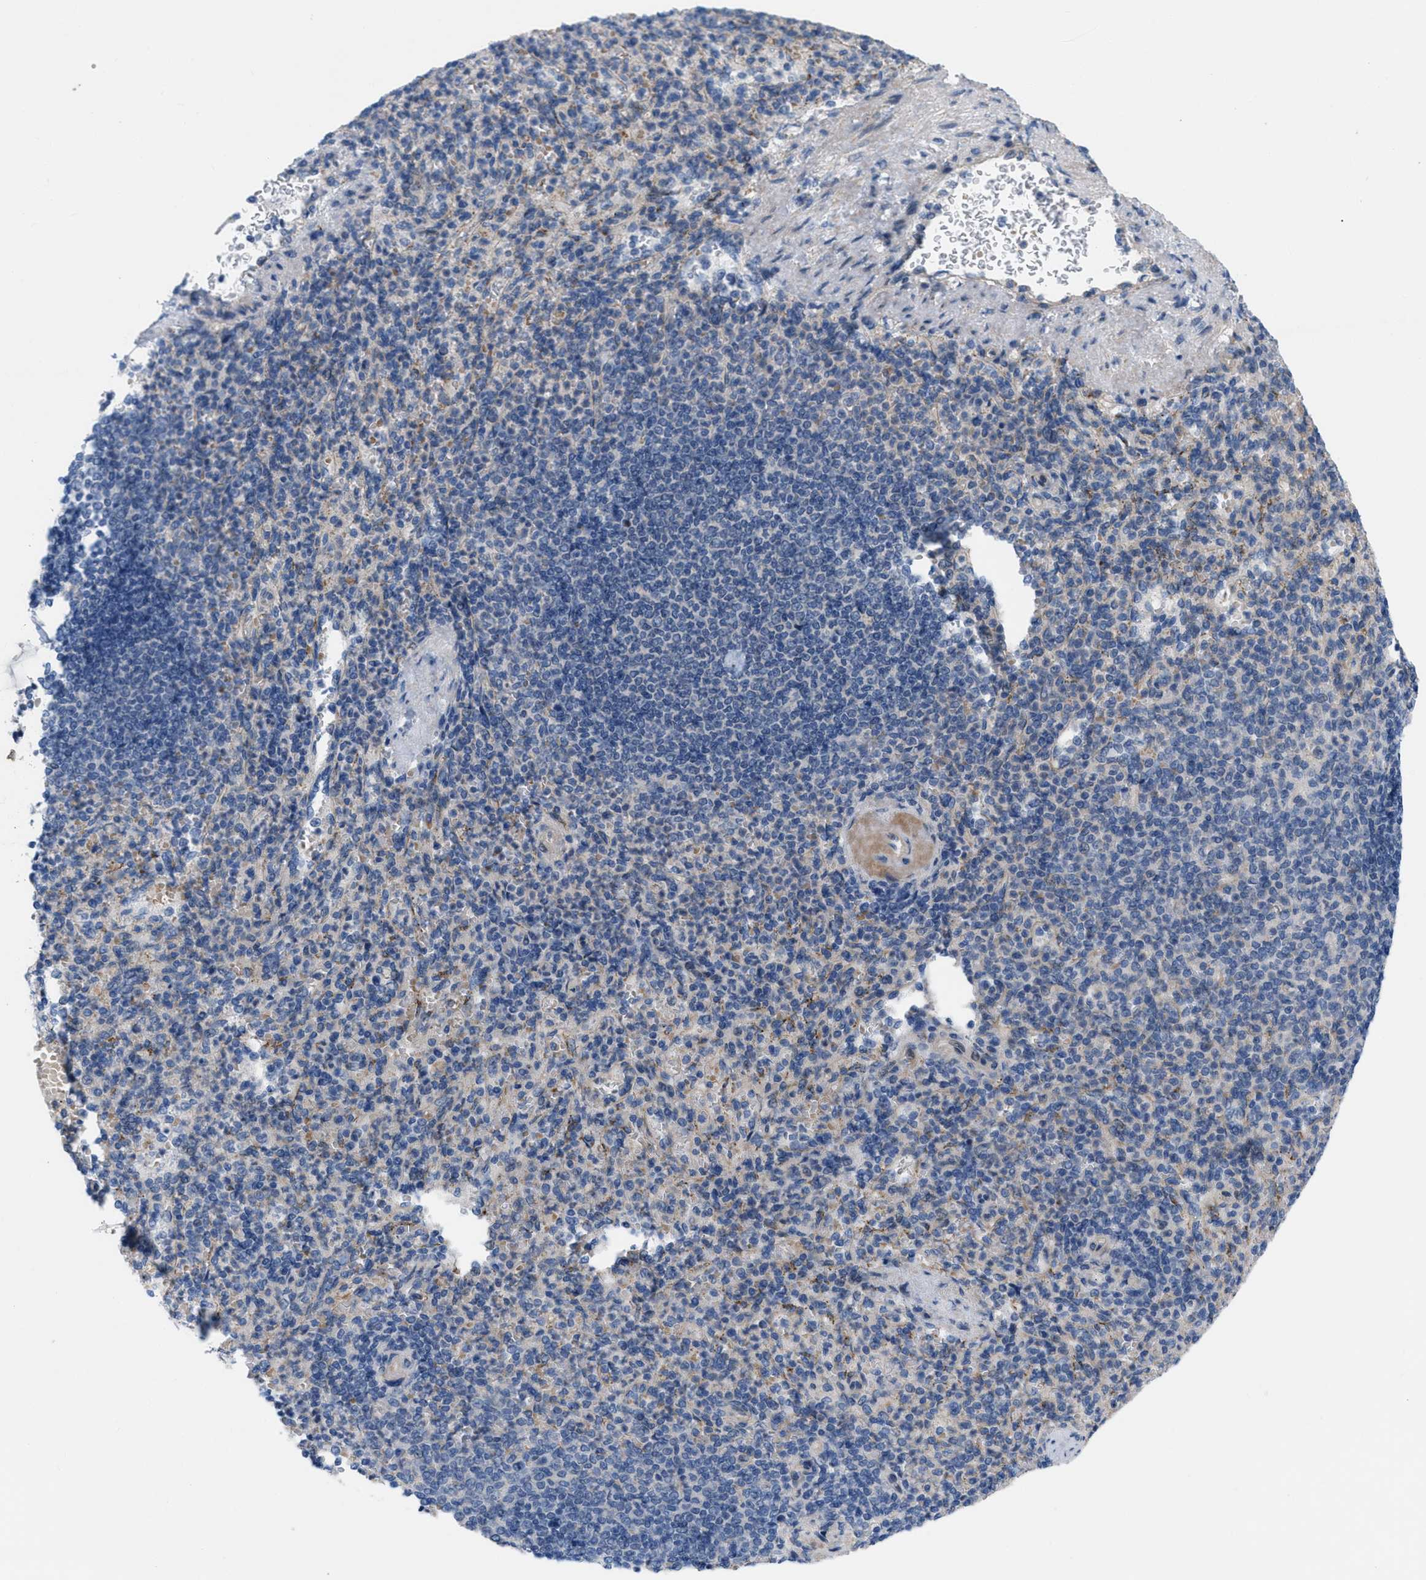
{"staining": {"intensity": "negative", "quantity": "none", "location": "none"}, "tissue": "spleen", "cell_type": "Cells in red pulp", "image_type": "normal", "snomed": [{"axis": "morphology", "description": "Normal tissue, NOS"}, {"axis": "topography", "description": "Spleen"}], "caption": "Cells in red pulp are negative for brown protein staining in unremarkable spleen.", "gene": "NDEL1", "patient": {"sex": "female", "age": 74}}